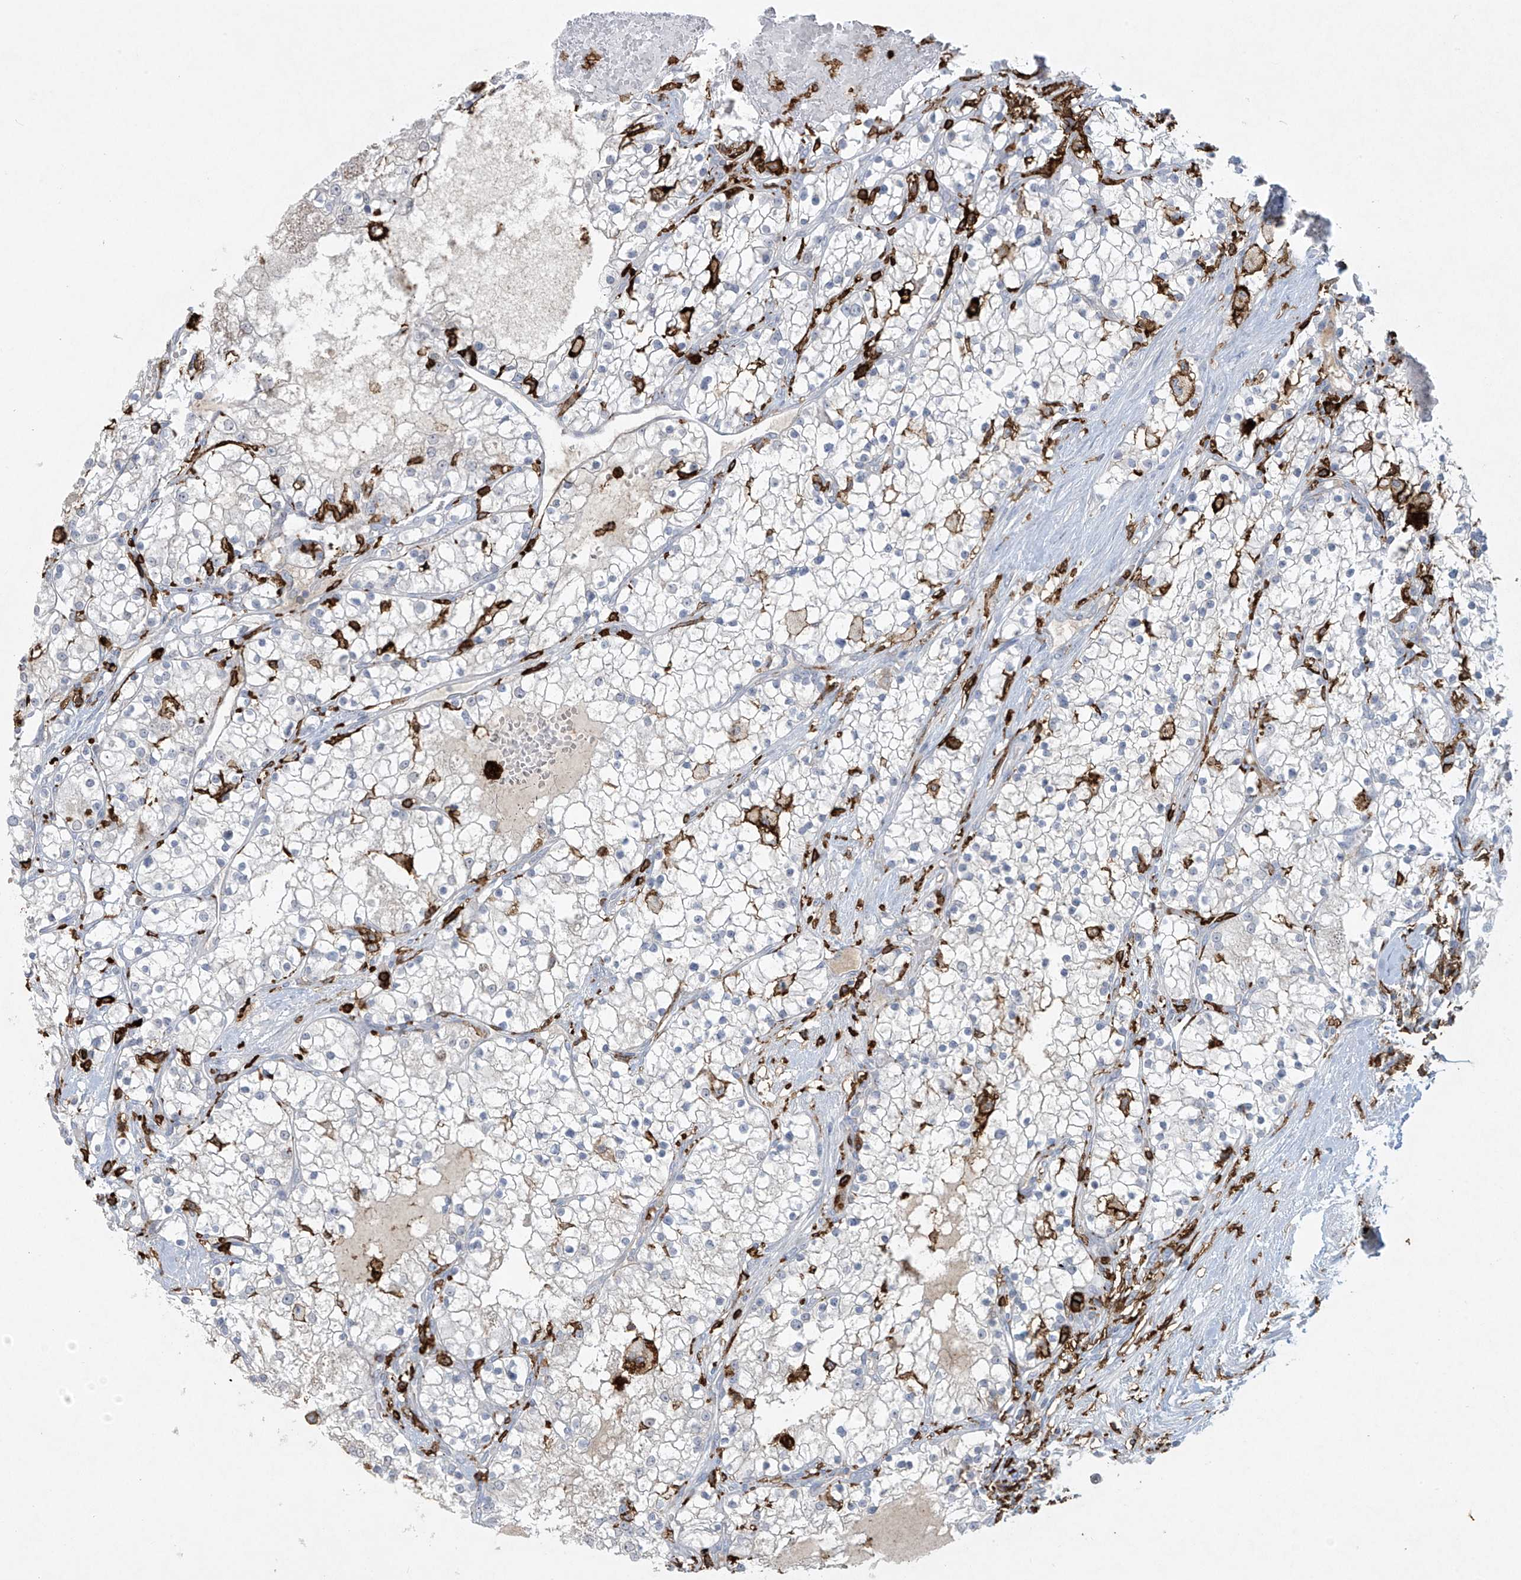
{"staining": {"intensity": "negative", "quantity": "none", "location": "none"}, "tissue": "renal cancer", "cell_type": "Tumor cells", "image_type": "cancer", "snomed": [{"axis": "morphology", "description": "Normal tissue, NOS"}, {"axis": "morphology", "description": "Adenocarcinoma, NOS"}, {"axis": "topography", "description": "Kidney"}], "caption": "The image shows no significant staining in tumor cells of renal cancer.", "gene": "FCGR3A", "patient": {"sex": "male", "age": 68}}